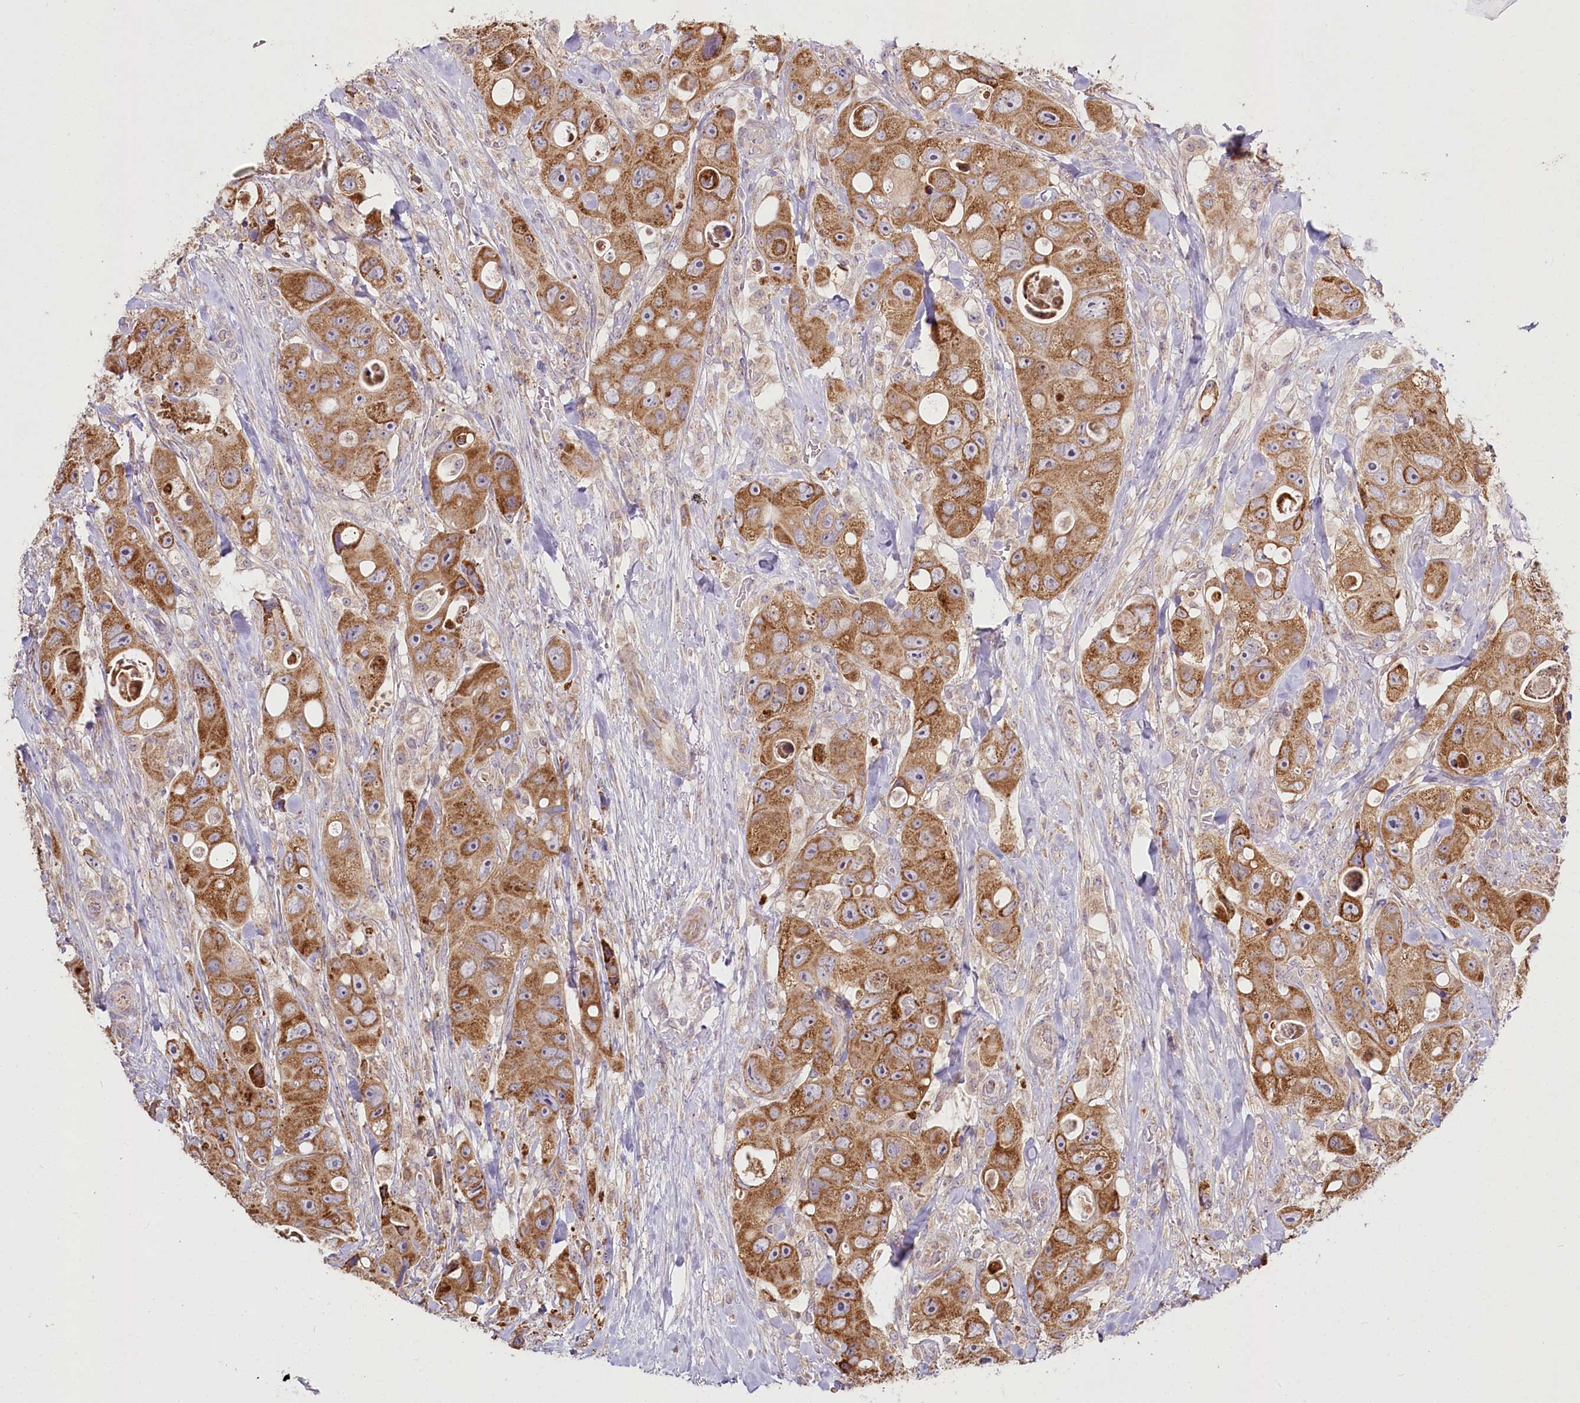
{"staining": {"intensity": "moderate", "quantity": ">75%", "location": "cytoplasmic/membranous"}, "tissue": "colorectal cancer", "cell_type": "Tumor cells", "image_type": "cancer", "snomed": [{"axis": "morphology", "description": "Adenocarcinoma, NOS"}, {"axis": "topography", "description": "Colon"}], "caption": "Human adenocarcinoma (colorectal) stained for a protein (brown) reveals moderate cytoplasmic/membranous positive positivity in approximately >75% of tumor cells.", "gene": "ACOX2", "patient": {"sex": "female", "age": 46}}